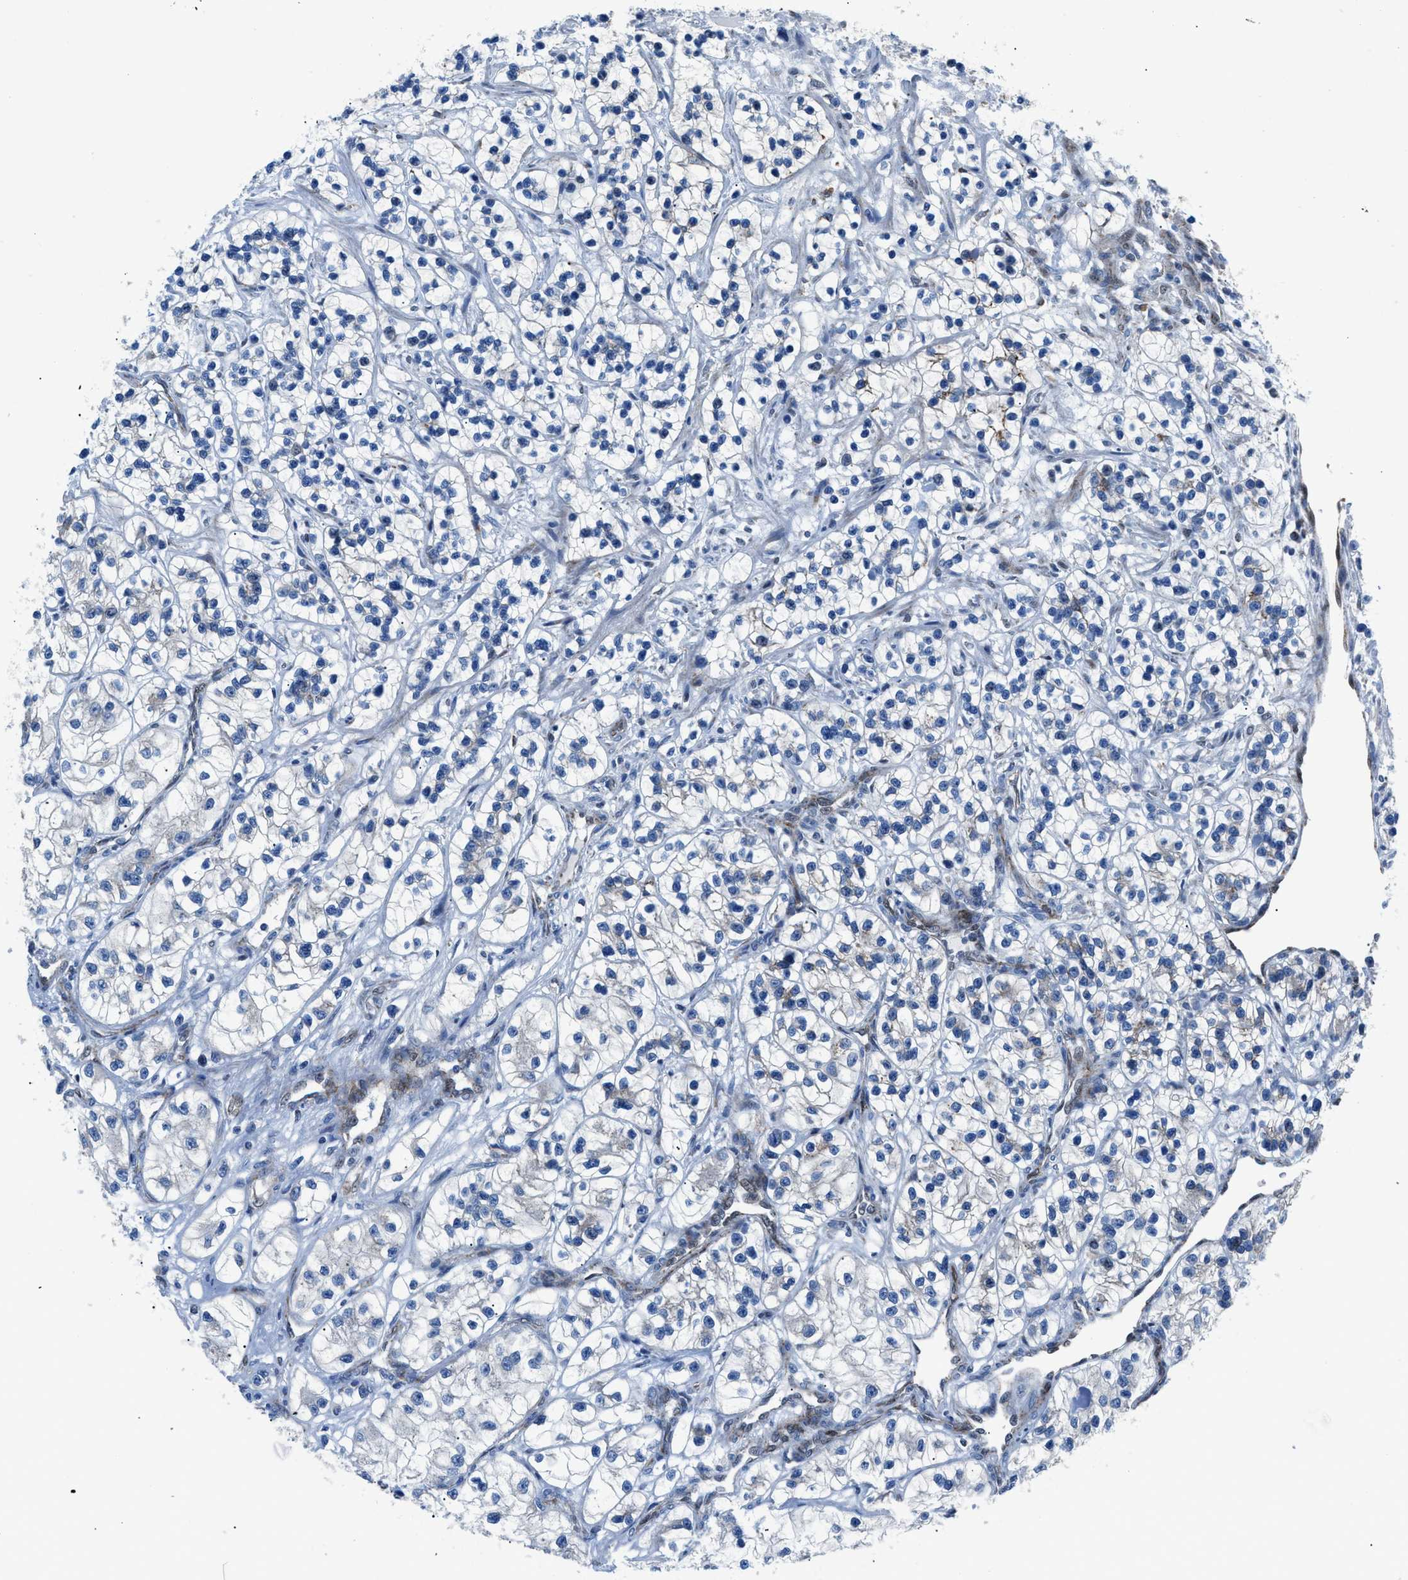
{"staining": {"intensity": "negative", "quantity": "none", "location": "none"}, "tissue": "renal cancer", "cell_type": "Tumor cells", "image_type": "cancer", "snomed": [{"axis": "morphology", "description": "Adenocarcinoma, NOS"}, {"axis": "topography", "description": "Kidney"}], "caption": "A micrograph of renal cancer stained for a protein demonstrates no brown staining in tumor cells.", "gene": "LMO2", "patient": {"sex": "female", "age": 57}}